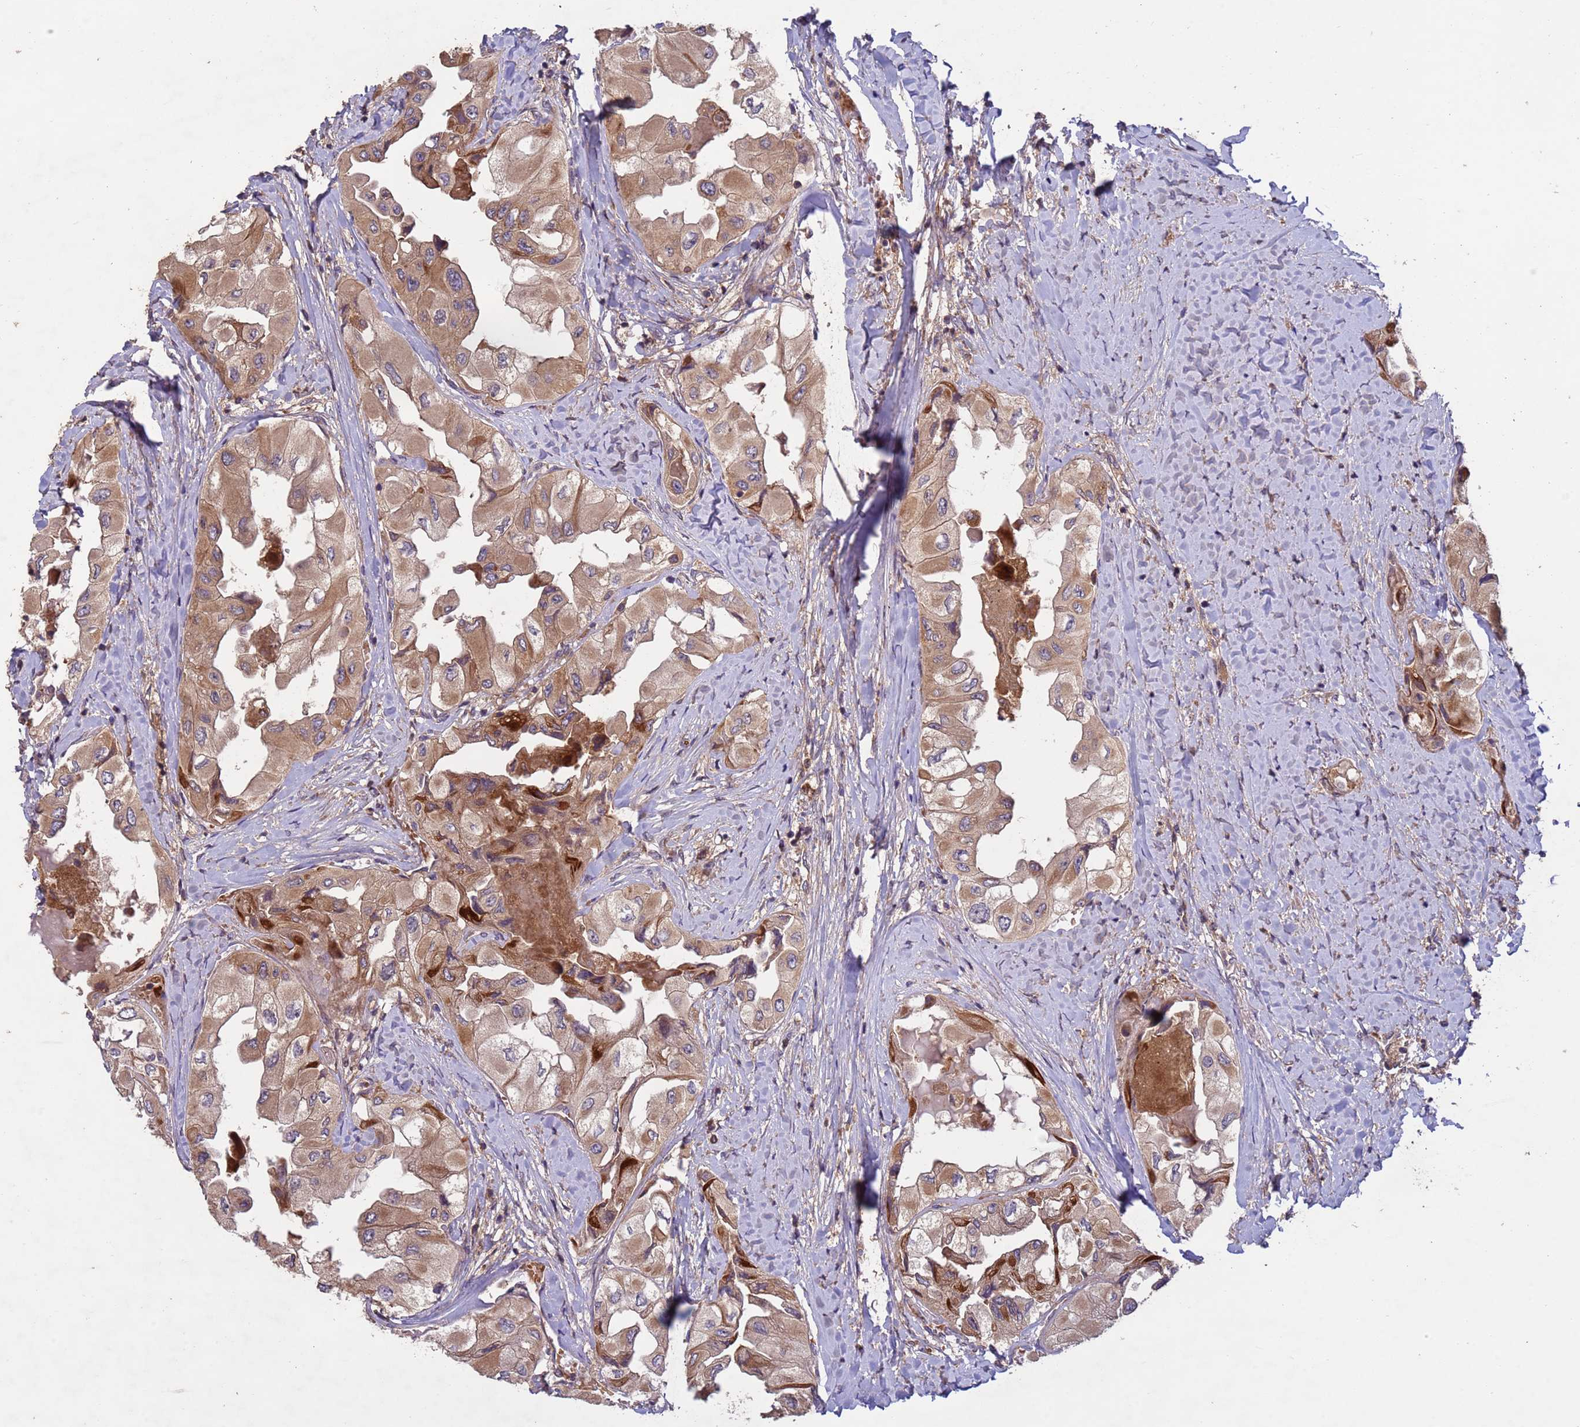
{"staining": {"intensity": "moderate", "quantity": ">75%", "location": "cytoplasmic/membranous"}, "tissue": "thyroid cancer", "cell_type": "Tumor cells", "image_type": "cancer", "snomed": [{"axis": "morphology", "description": "Normal tissue, NOS"}, {"axis": "morphology", "description": "Papillary adenocarcinoma, NOS"}, {"axis": "topography", "description": "Thyroid gland"}], "caption": "Immunohistochemistry of human thyroid cancer reveals medium levels of moderate cytoplasmic/membranous staining in about >75% of tumor cells.", "gene": "RAB10", "patient": {"sex": "female", "age": 59}}